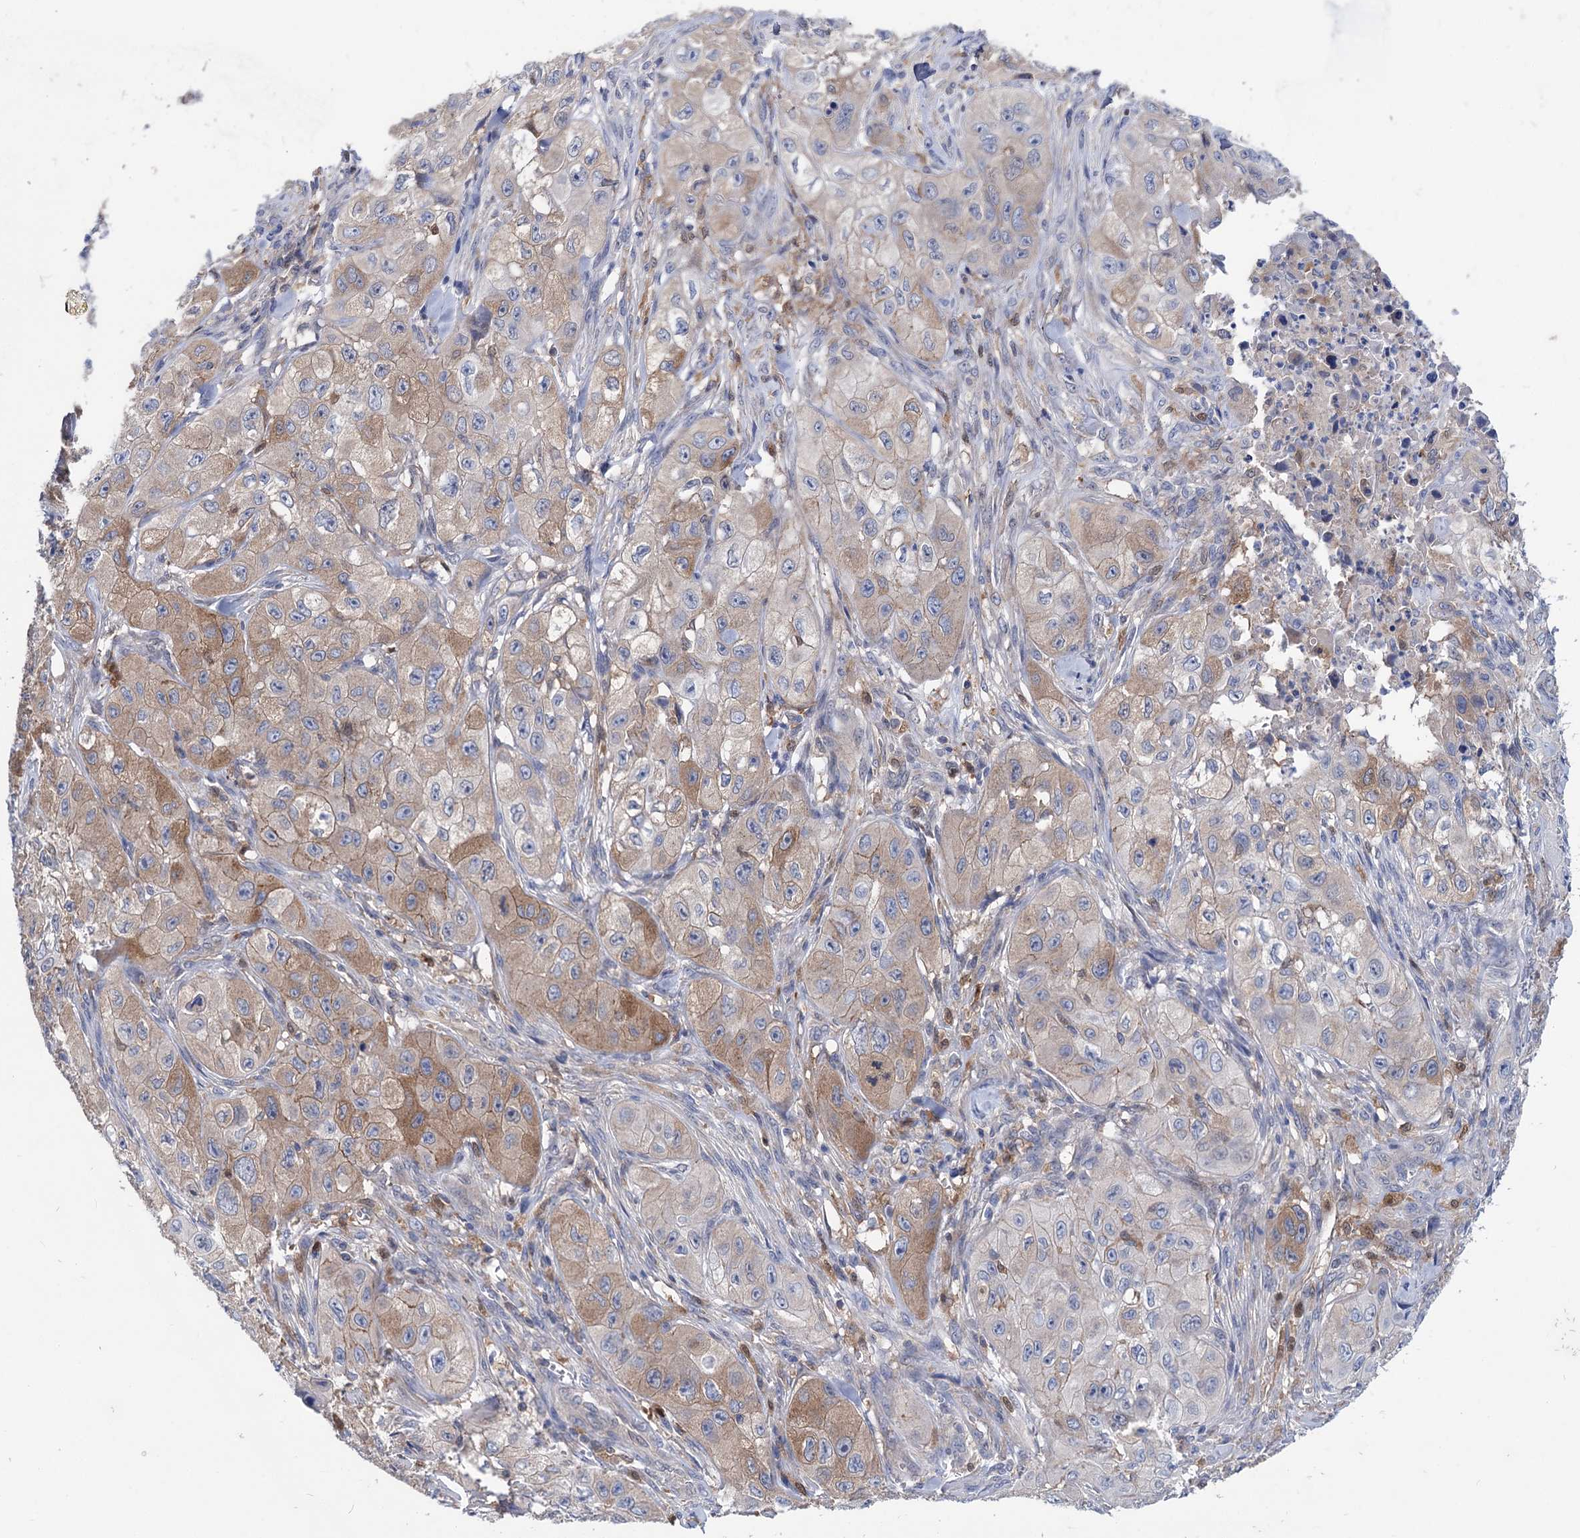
{"staining": {"intensity": "moderate", "quantity": "25%-75%", "location": "cytoplasmic/membranous"}, "tissue": "skin cancer", "cell_type": "Tumor cells", "image_type": "cancer", "snomed": [{"axis": "morphology", "description": "Squamous cell carcinoma, NOS"}, {"axis": "topography", "description": "Skin"}, {"axis": "topography", "description": "Subcutis"}], "caption": "Immunohistochemistry (IHC) histopathology image of neoplastic tissue: human squamous cell carcinoma (skin) stained using immunohistochemistry (IHC) exhibits medium levels of moderate protein expression localized specifically in the cytoplasmic/membranous of tumor cells, appearing as a cytoplasmic/membranous brown color.", "gene": "ZNRD2", "patient": {"sex": "male", "age": 73}}